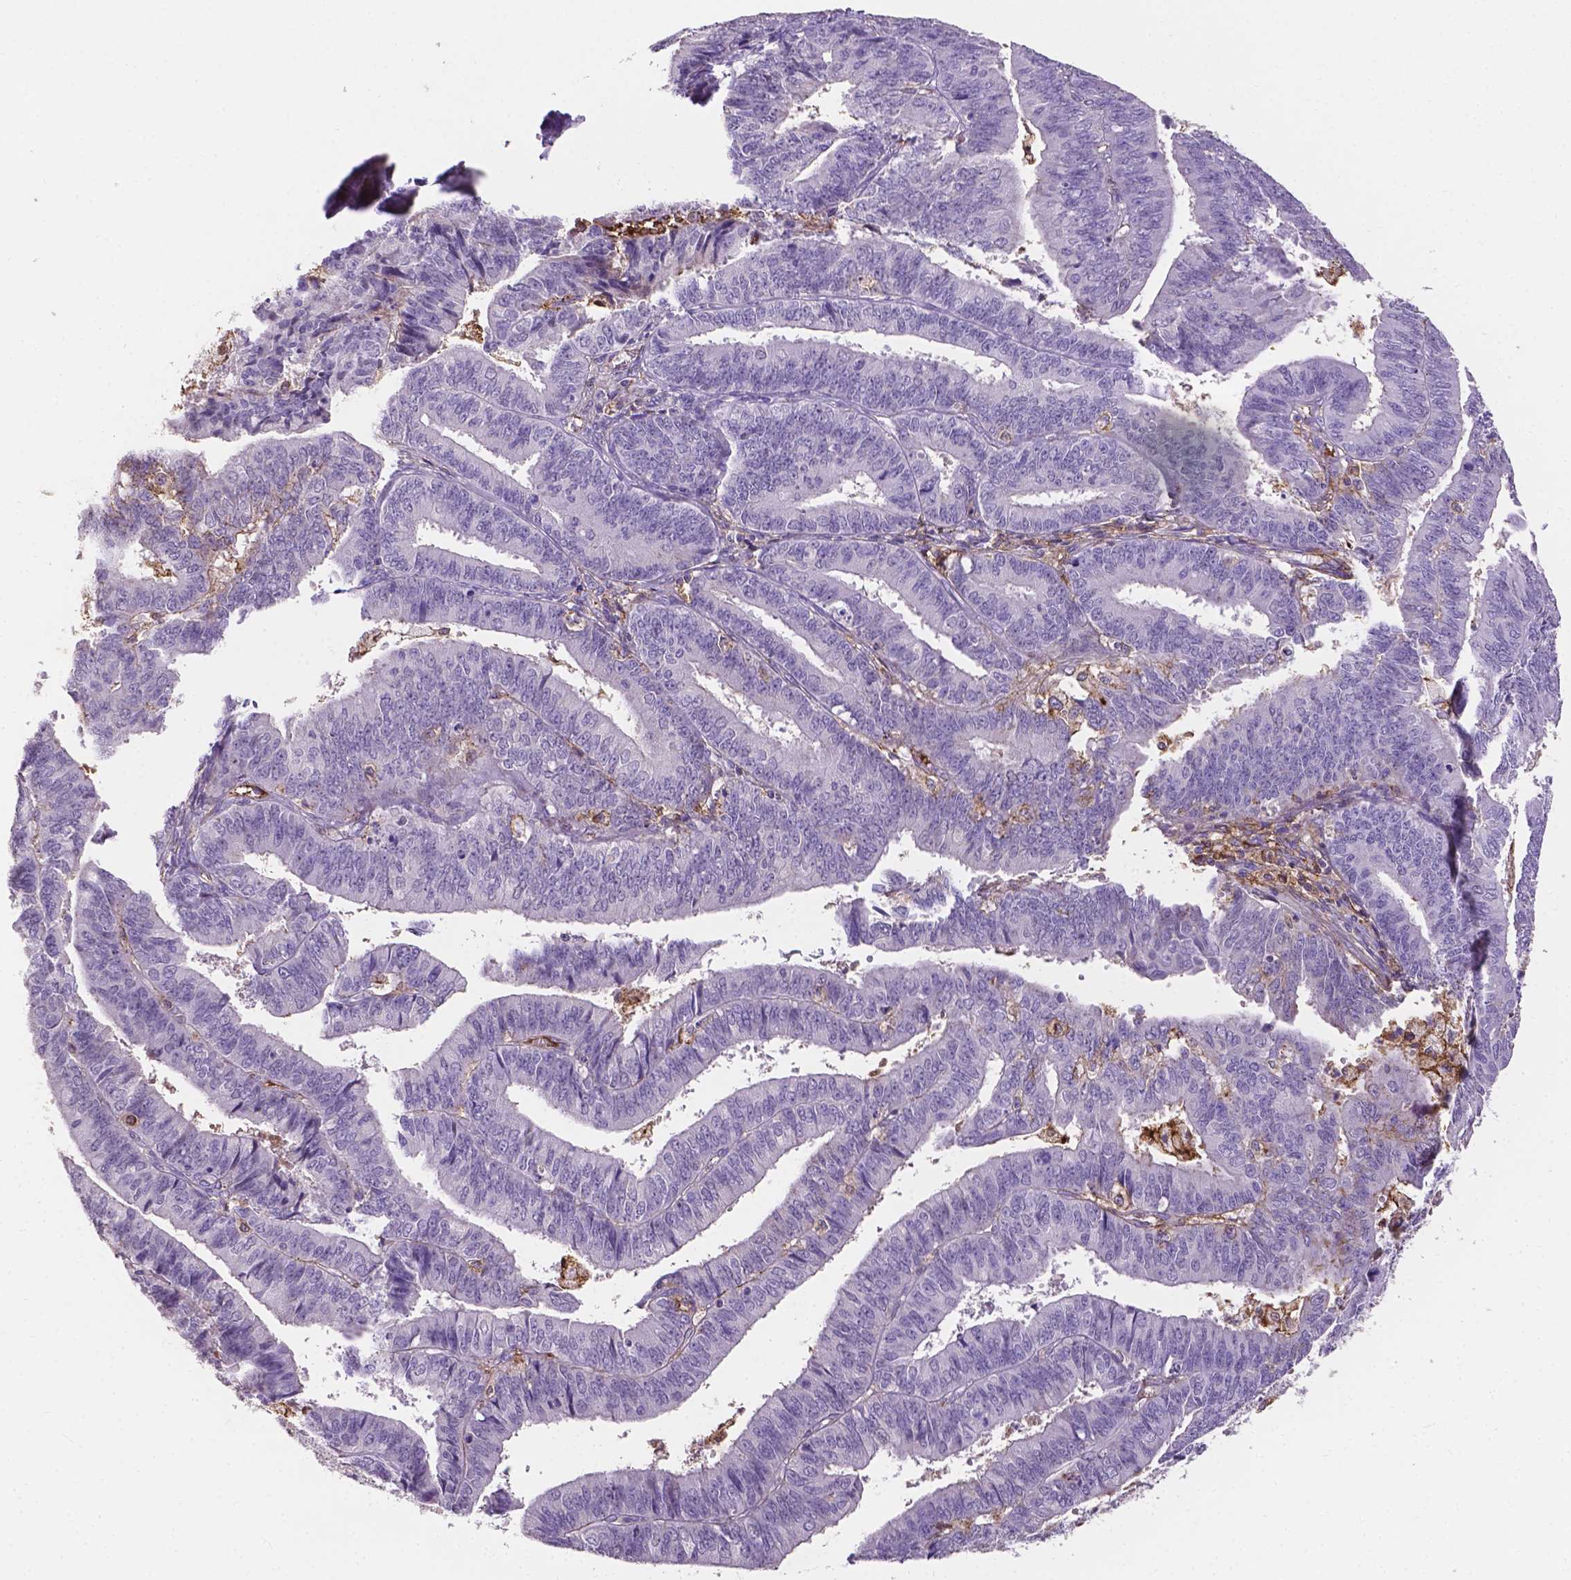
{"staining": {"intensity": "negative", "quantity": "none", "location": "none"}, "tissue": "endometrial cancer", "cell_type": "Tumor cells", "image_type": "cancer", "snomed": [{"axis": "morphology", "description": "Adenocarcinoma, NOS"}, {"axis": "topography", "description": "Endometrium"}], "caption": "High magnification brightfield microscopy of endometrial cancer stained with DAB (3,3'-diaminobenzidine) (brown) and counterstained with hematoxylin (blue): tumor cells show no significant positivity. (IHC, brightfield microscopy, high magnification).", "gene": "APOE", "patient": {"sex": "female", "age": 73}}